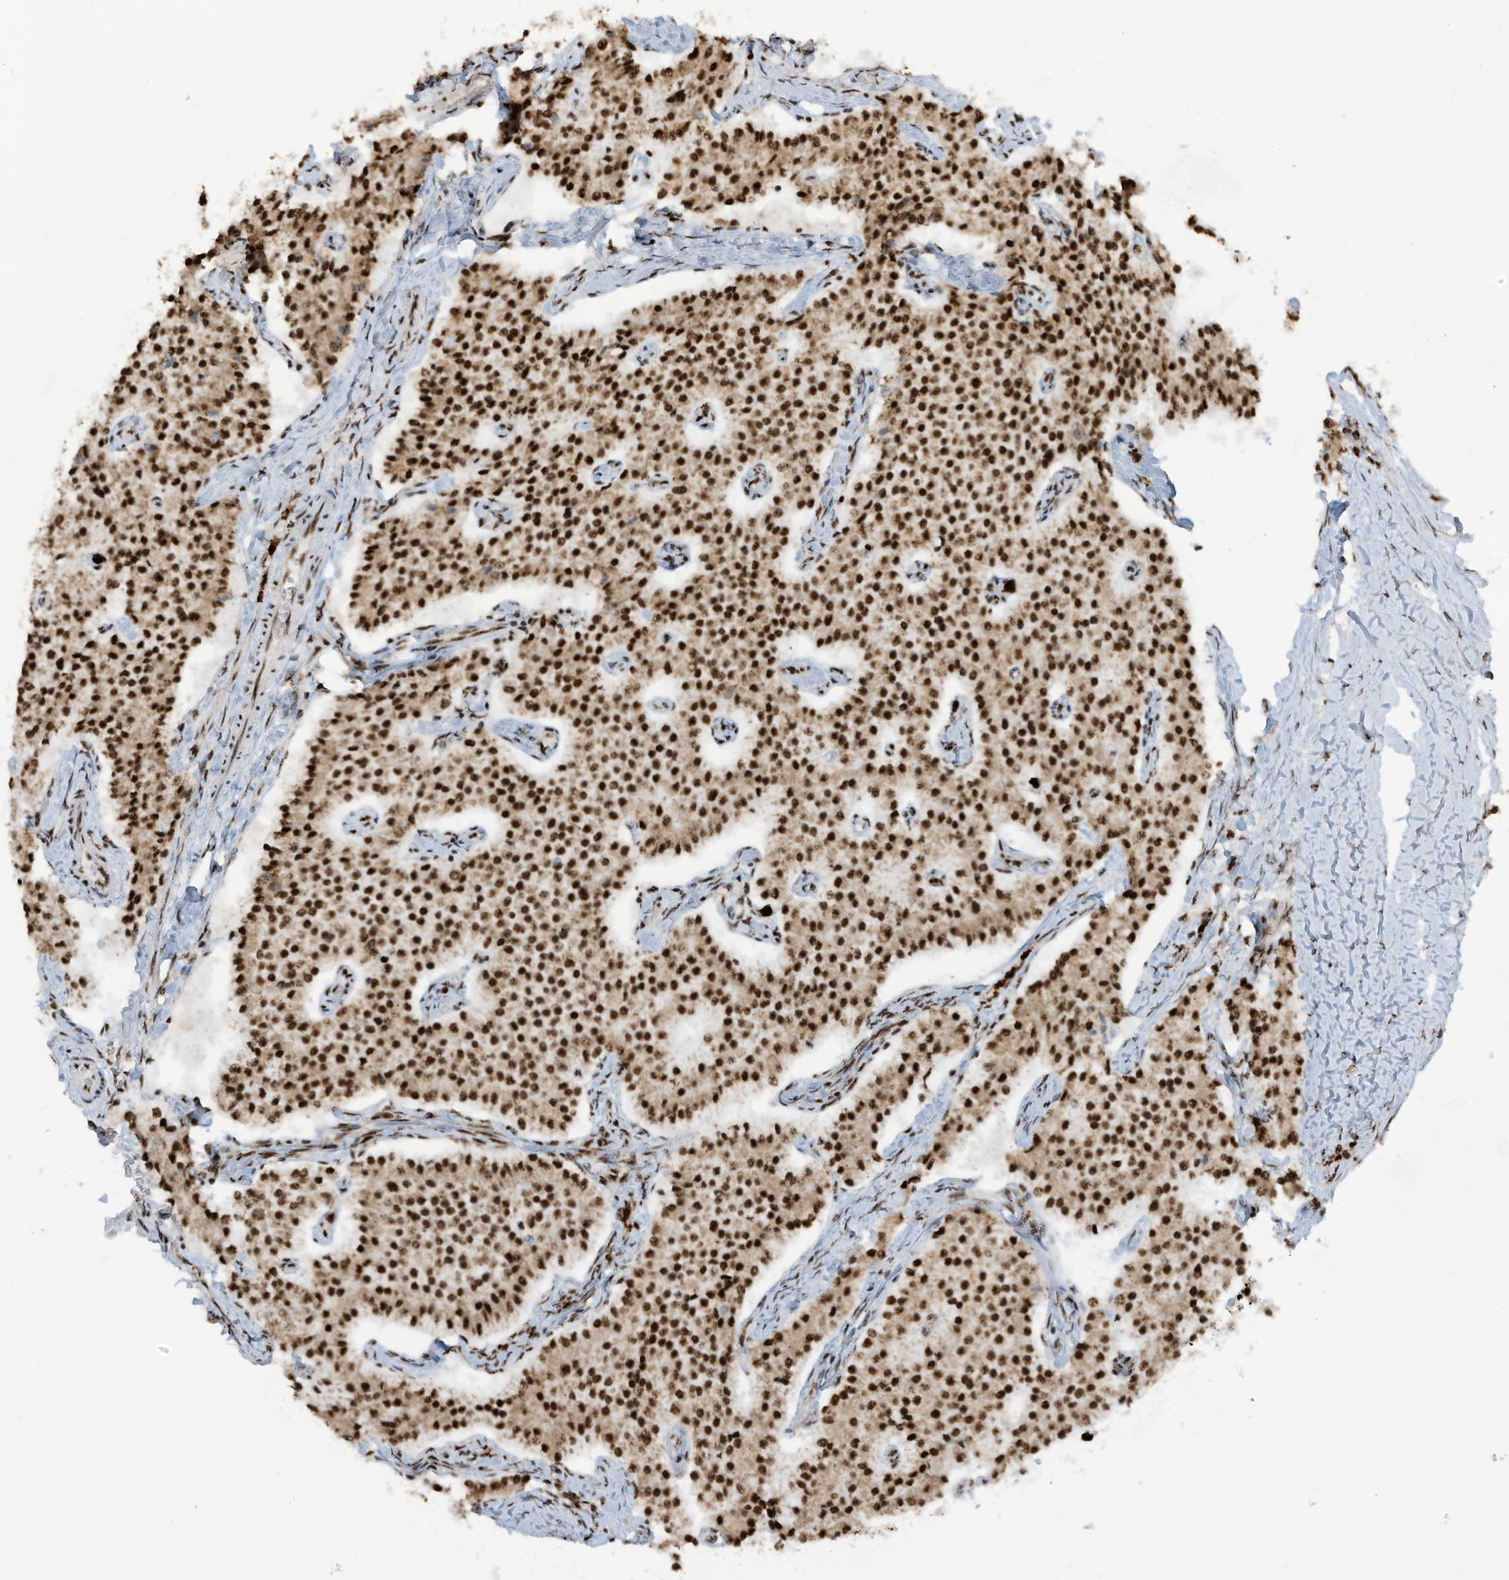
{"staining": {"intensity": "strong", "quantity": ">75%", "location": "nuclear"}, "tissue": "carcinoid", "cell_type": "Tumor cells", "image_type": "cancer", "snomed": [{"axis": "morphology", "description": "Carcinoid, malignant, NOS"}, {"axis": "topography", "description": "Colon"}], "caption": "Carcinoid (malignant) was stained to show a protein in brown. There is high levels of strong nuclear staining in about >75% of tumor cells.", "gene": "LBH", "patient": {"sex": "female", "age": 52}}